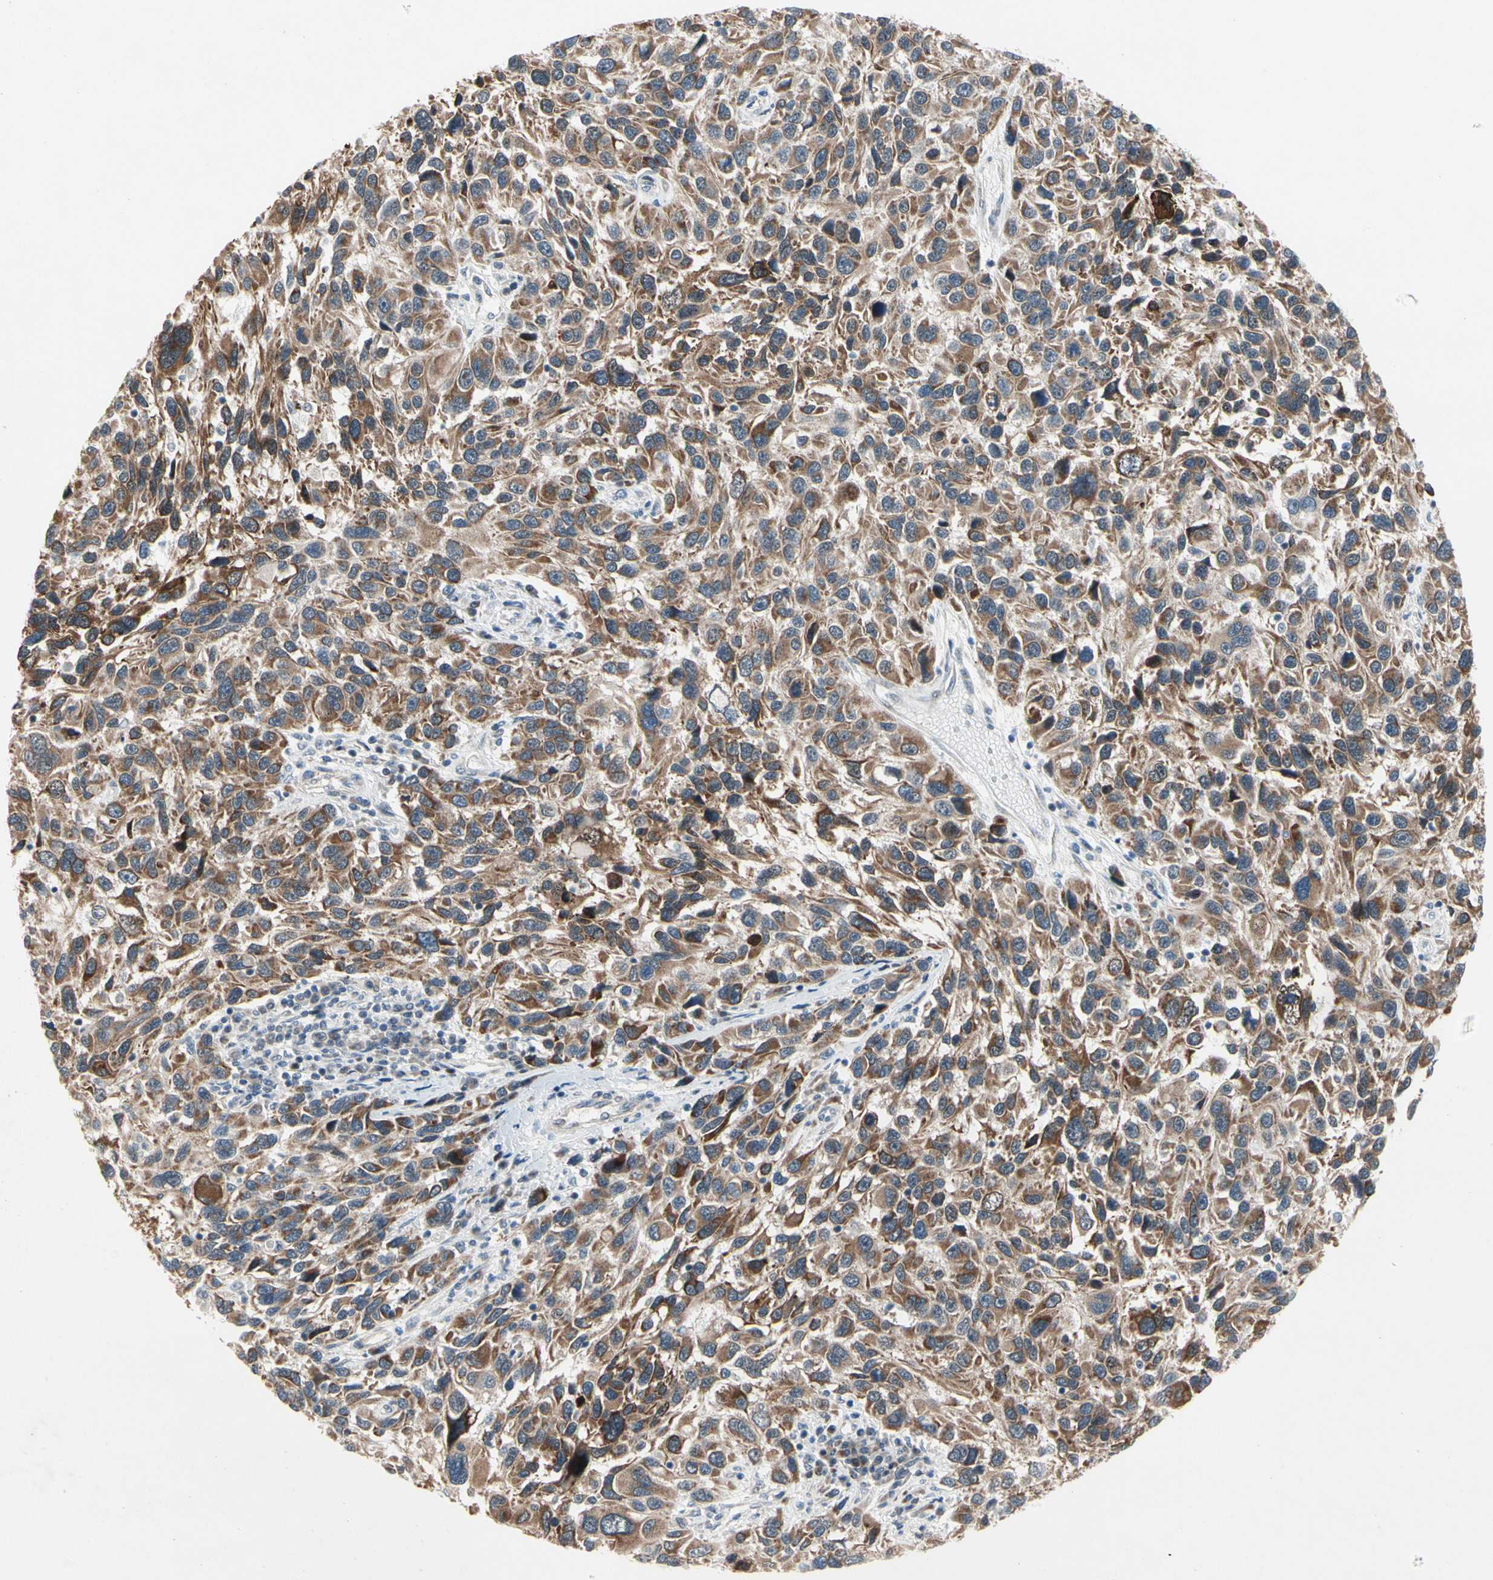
{"staining": {"intensity": "moderate", "quantity": ">75%", "location": "cytoplasmic/membranous"}, "tissue": "melanoma", "cell_type": "Tumor cells", "image_type": "cancer", "snomed": [{"axis": "morphology", "description": "Malignant melanoma, NOS"}, {"axis": "topography", "description": "Skin"}], "caption": "A high-resolution micrograph shows immunohistochemistry (IHC) staining of melanoma, which reveals moderate cytoplasmic/membranous positivity in about >75% of tumor cells.", "gene": "MARK1", "patient": {"sex": "male", "age": 53}}